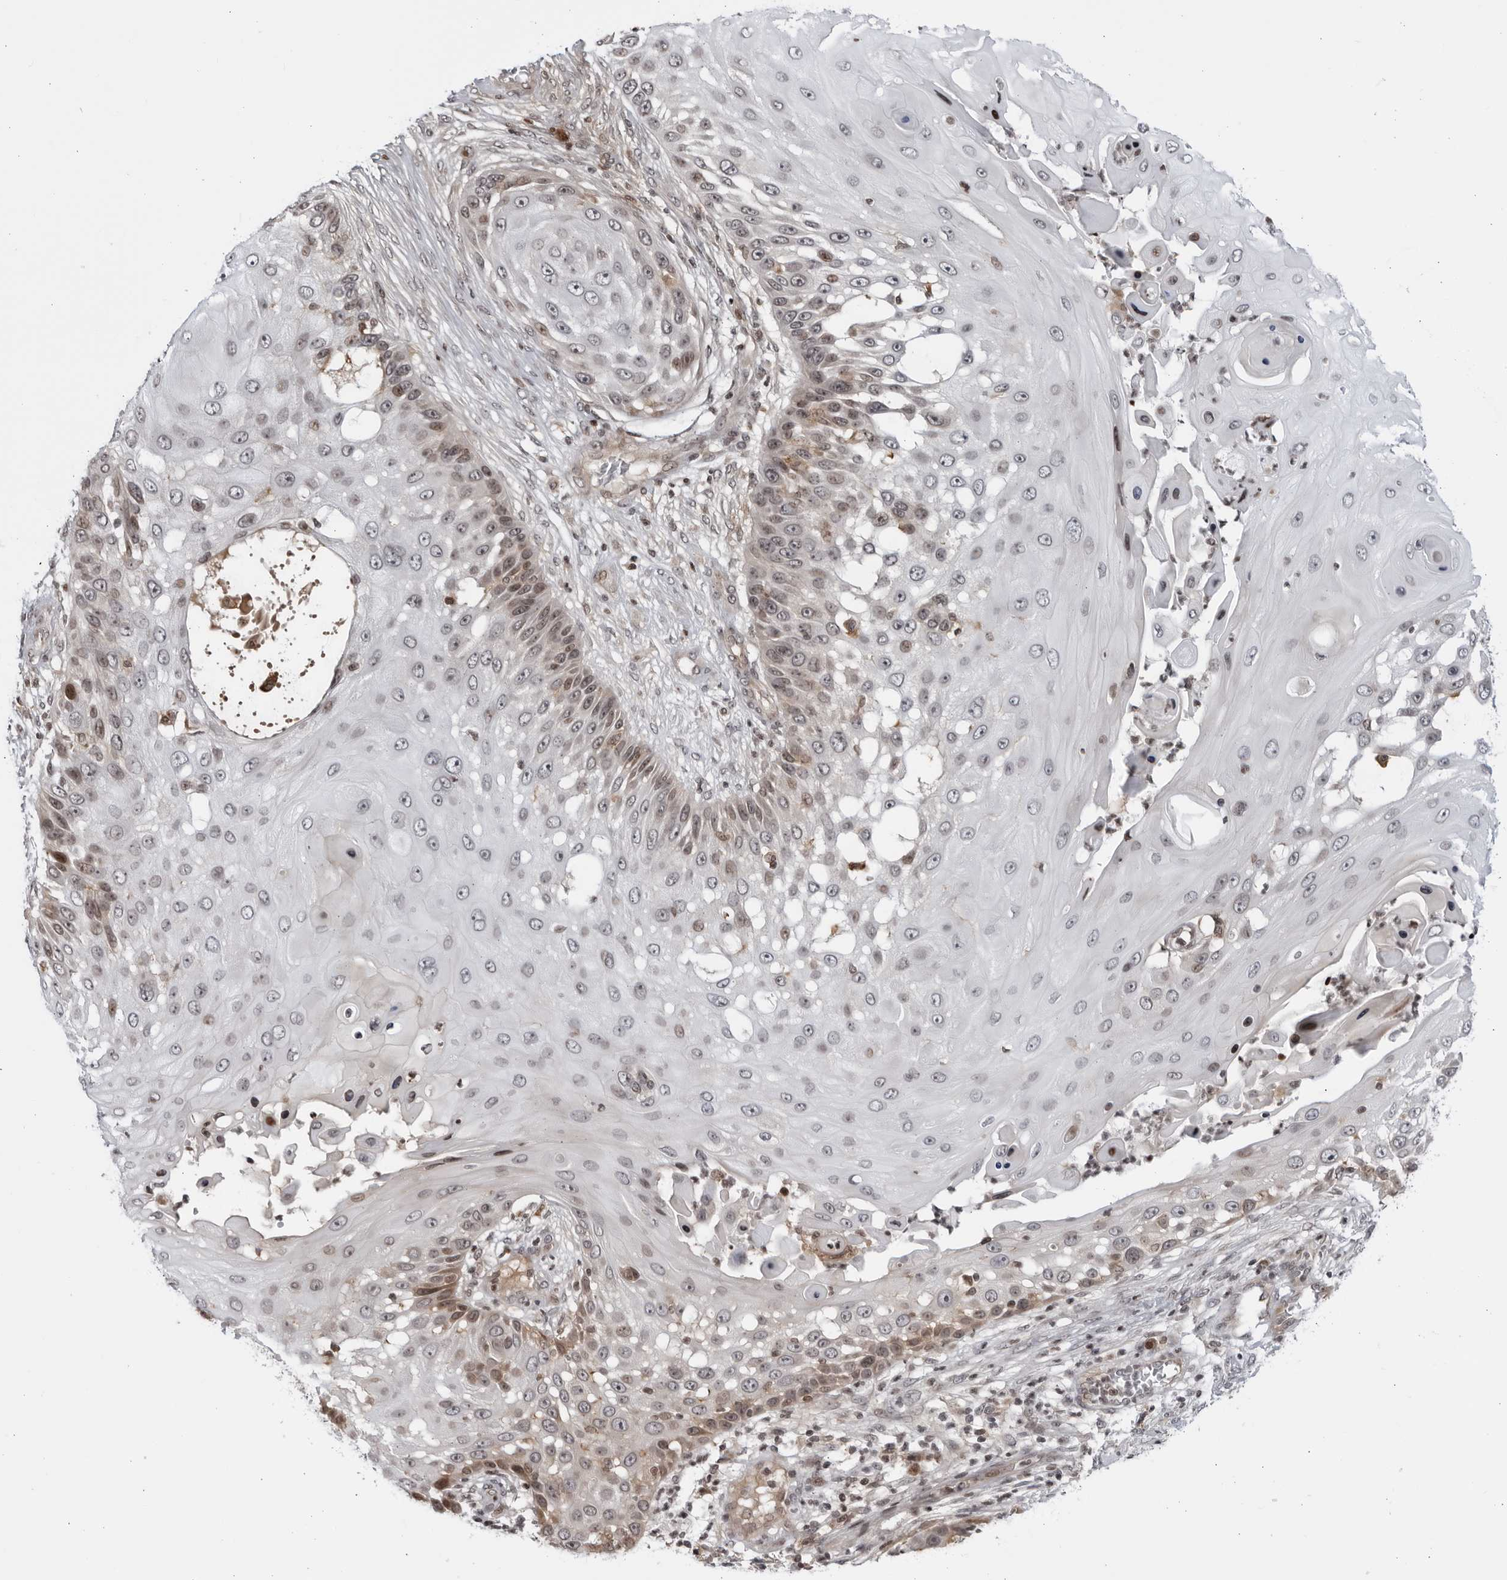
{"staining": {"intensity": "weak", "quantity": "<25%", "location": "cytoplasmic/membranous,nuclear"}, "tissue": "skin cancer", "cell_type": "Tumor cells", "image_type": "cancer", "snomed": [{"axis": "morphology", "description": "Squamous cell carcinoma, NOS"}, {"axis": "topography", "description": "Skin"}], "caption": "Human skin squamous cell carcinoma stained for a protein using immunohistochemistry demonstrates no staining in tumor cells.", "gene": "DTL", "patient": {"sex": "female", "age": 44}}